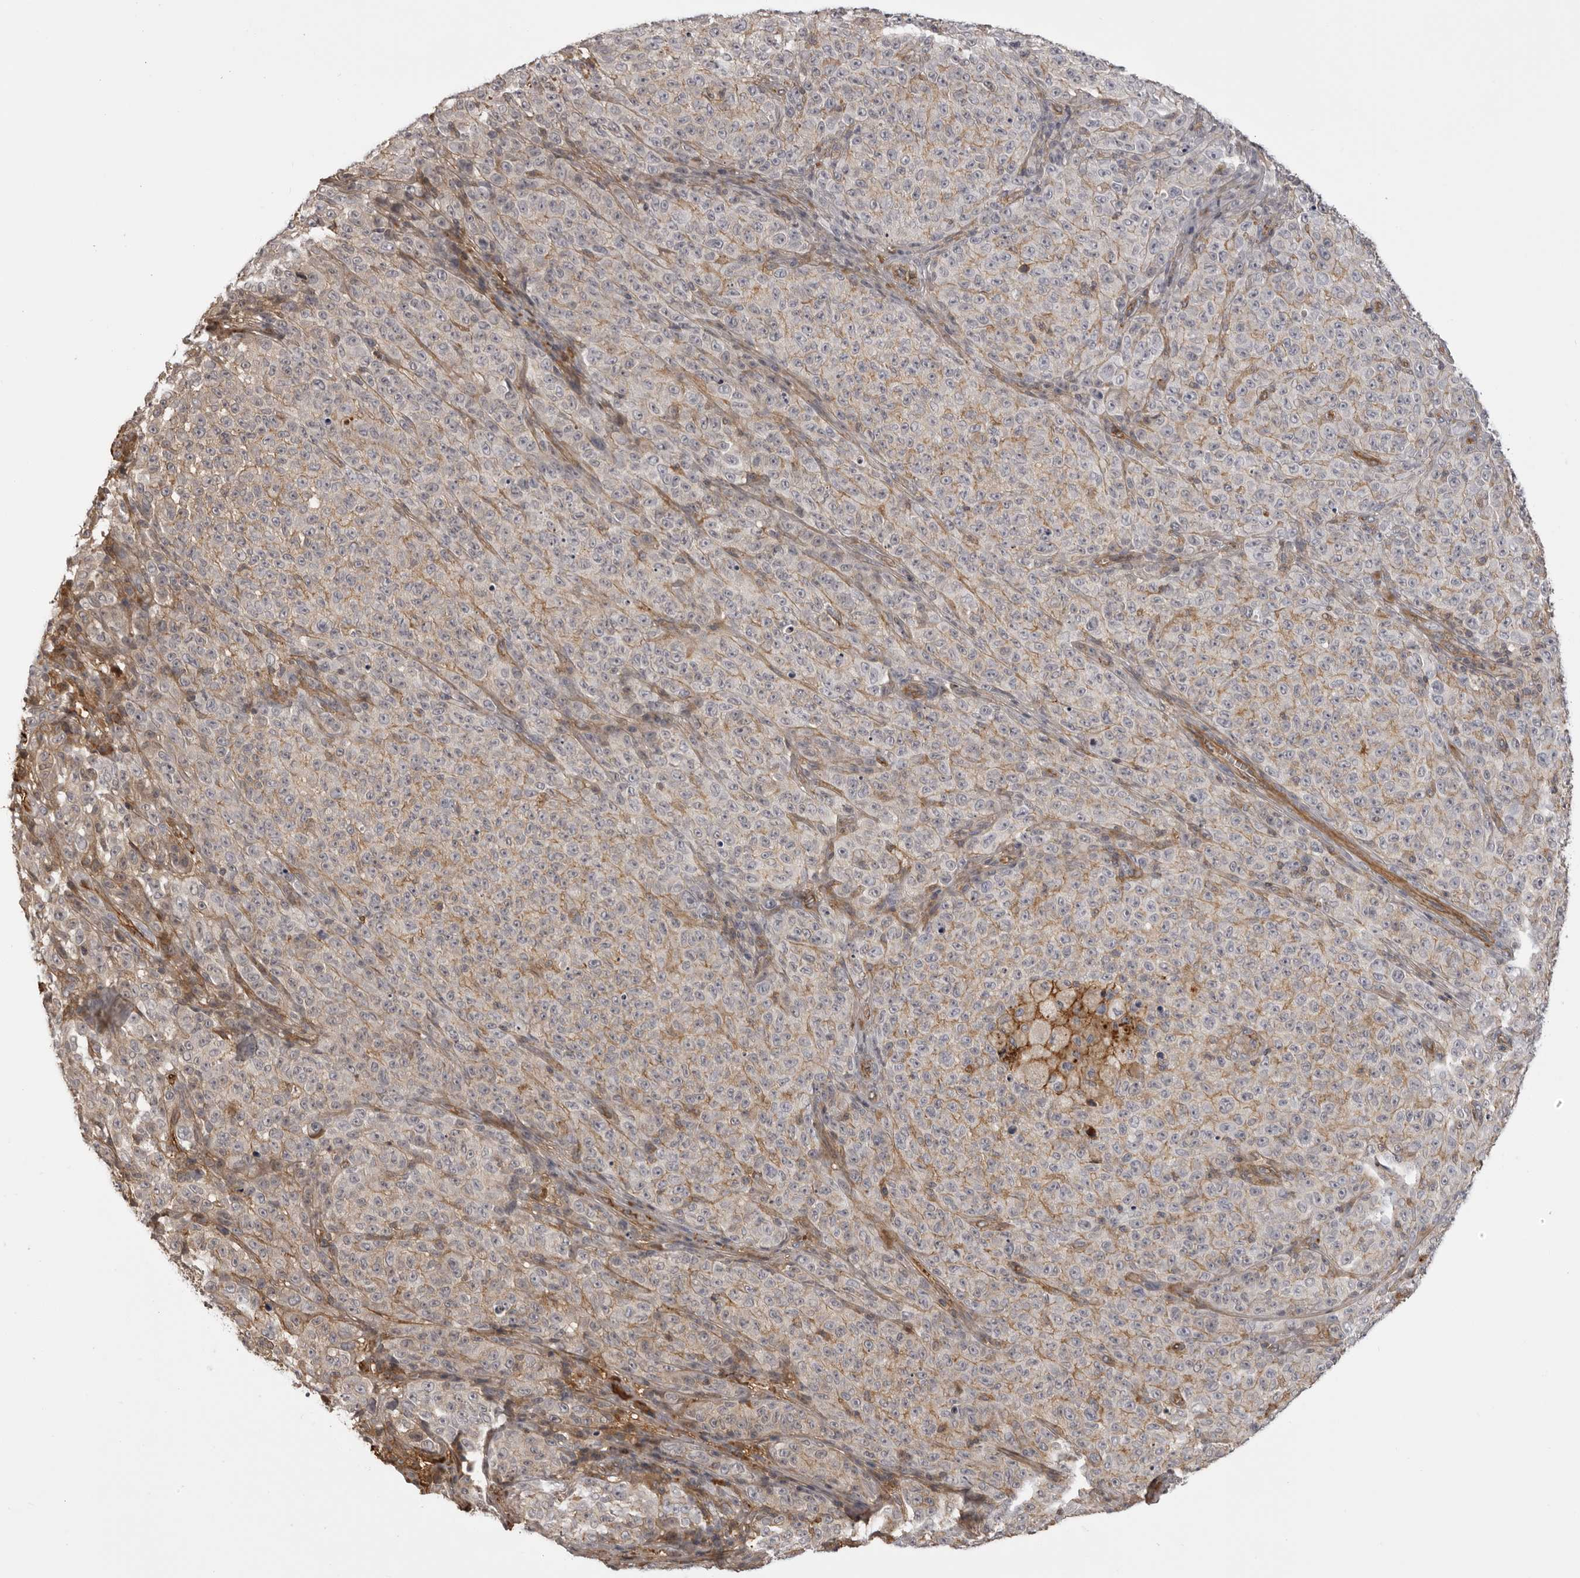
{"staining": {"intensity": "negative", "quantity": "none", "location": "none"}, "tissue": "melanoma", "cell_type": "Tumor cells", "image_type": "cancer", "snomed": [{"axis": "morphology", "description": "Malignant melanoma, NOS"}, {"axis": "topography", "description": "Skin"}], "caption": "Photomicrograph shows no protein staining in tumor cells of malignant melanoma tissue. (IHC, brightfield microscopy, high magnification).", "gene": "PLEKHF2", "patient": {"sex": "female", "age": 82}}